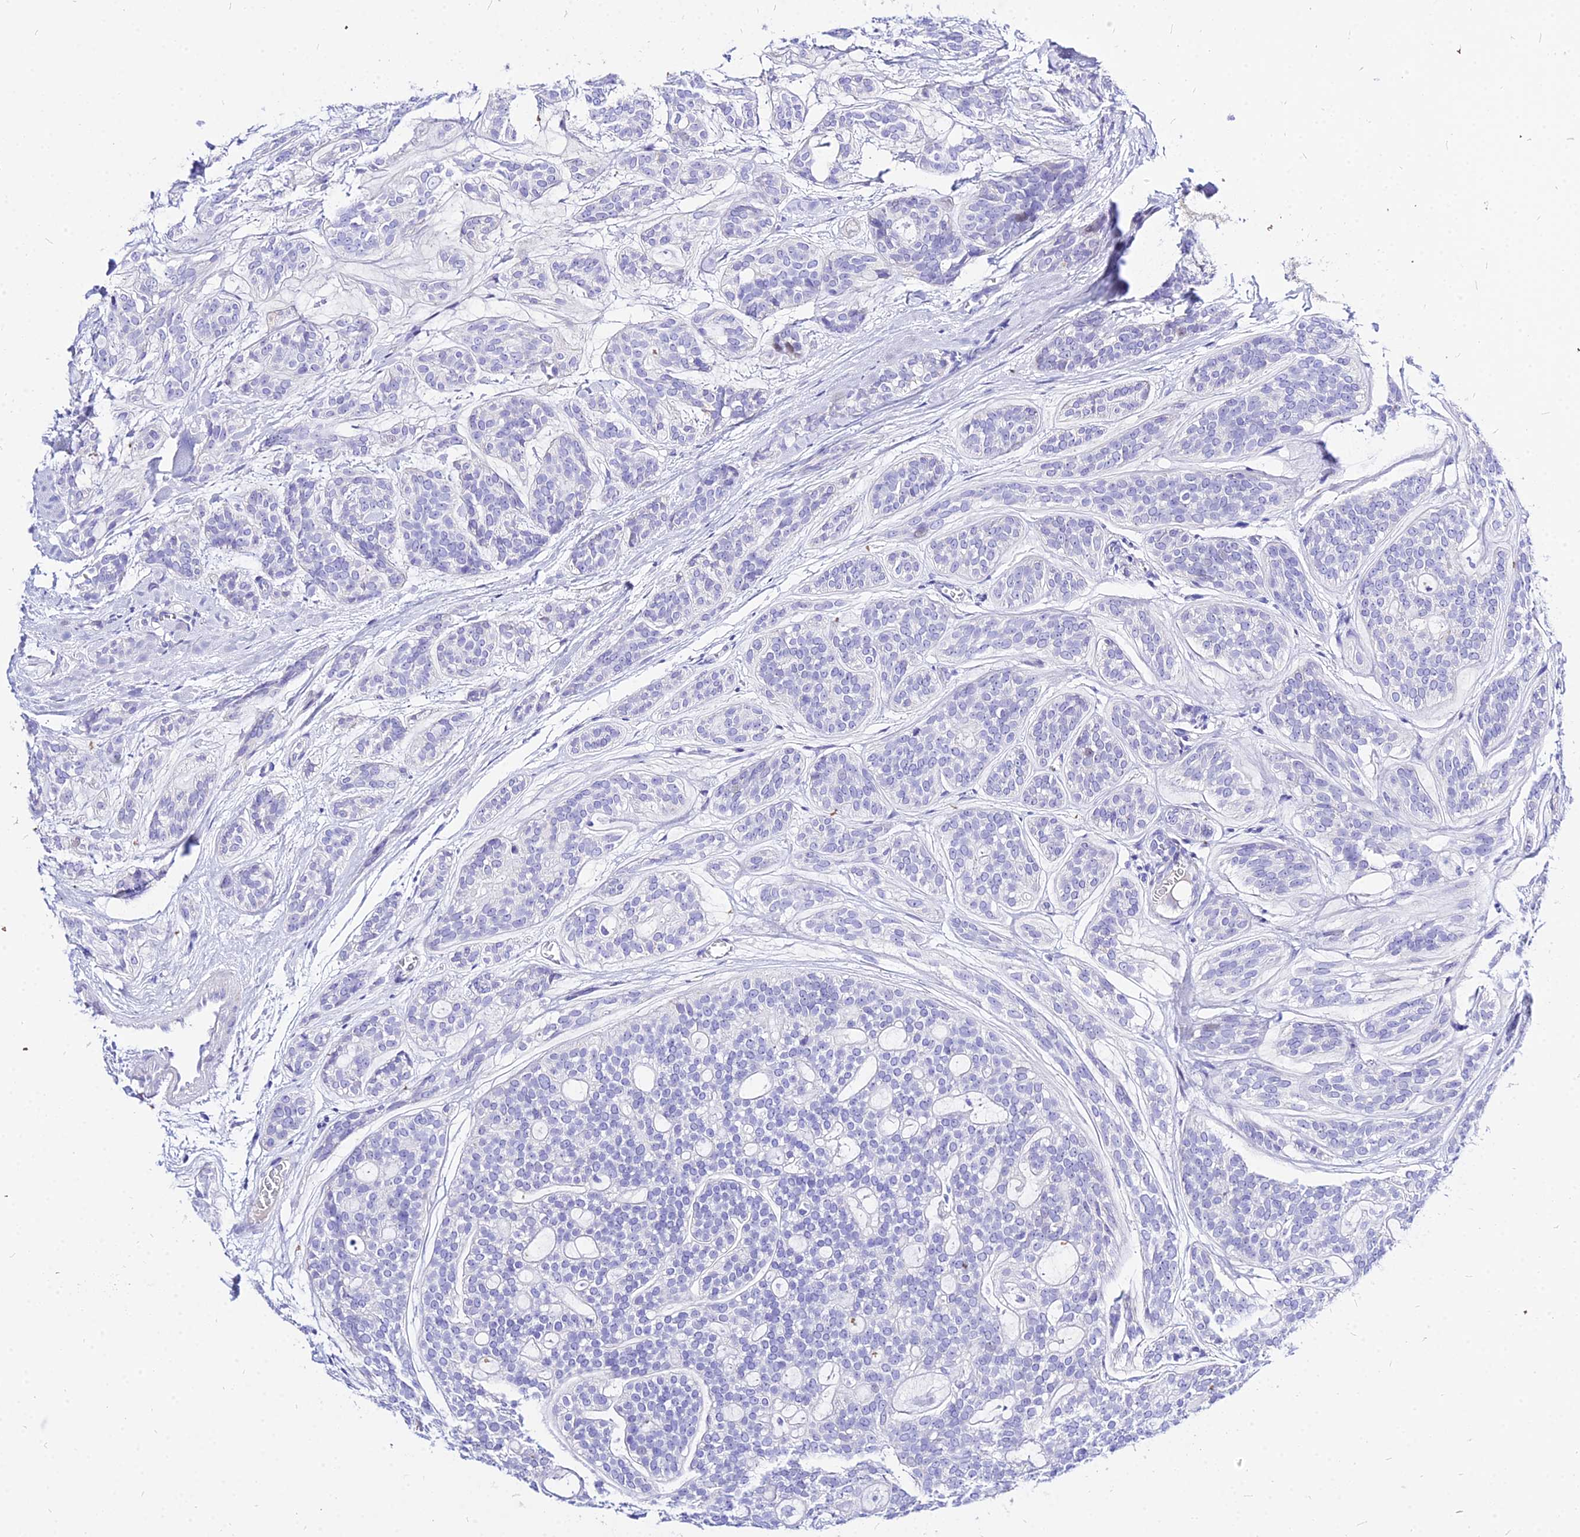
{"staining": {"intensity": "negative", "quantity": "none", "location": "none"}, "tissue": "head and neck cancer", "cell_type": "Tumor cells", "image_type": "cancer", "snomed": [{"axis": "morphology", "description": "Adenocarcinoma, NOS"}, {"axis": "topography", "description": "Head-Neck"}], "caption": "IHC image of adenocarcinoma (head and neck) stained for a protein (brown), which displays no expression in tumor cells.", "gene": "CARD18", "patient": {"sex": "male", "age": 66}}